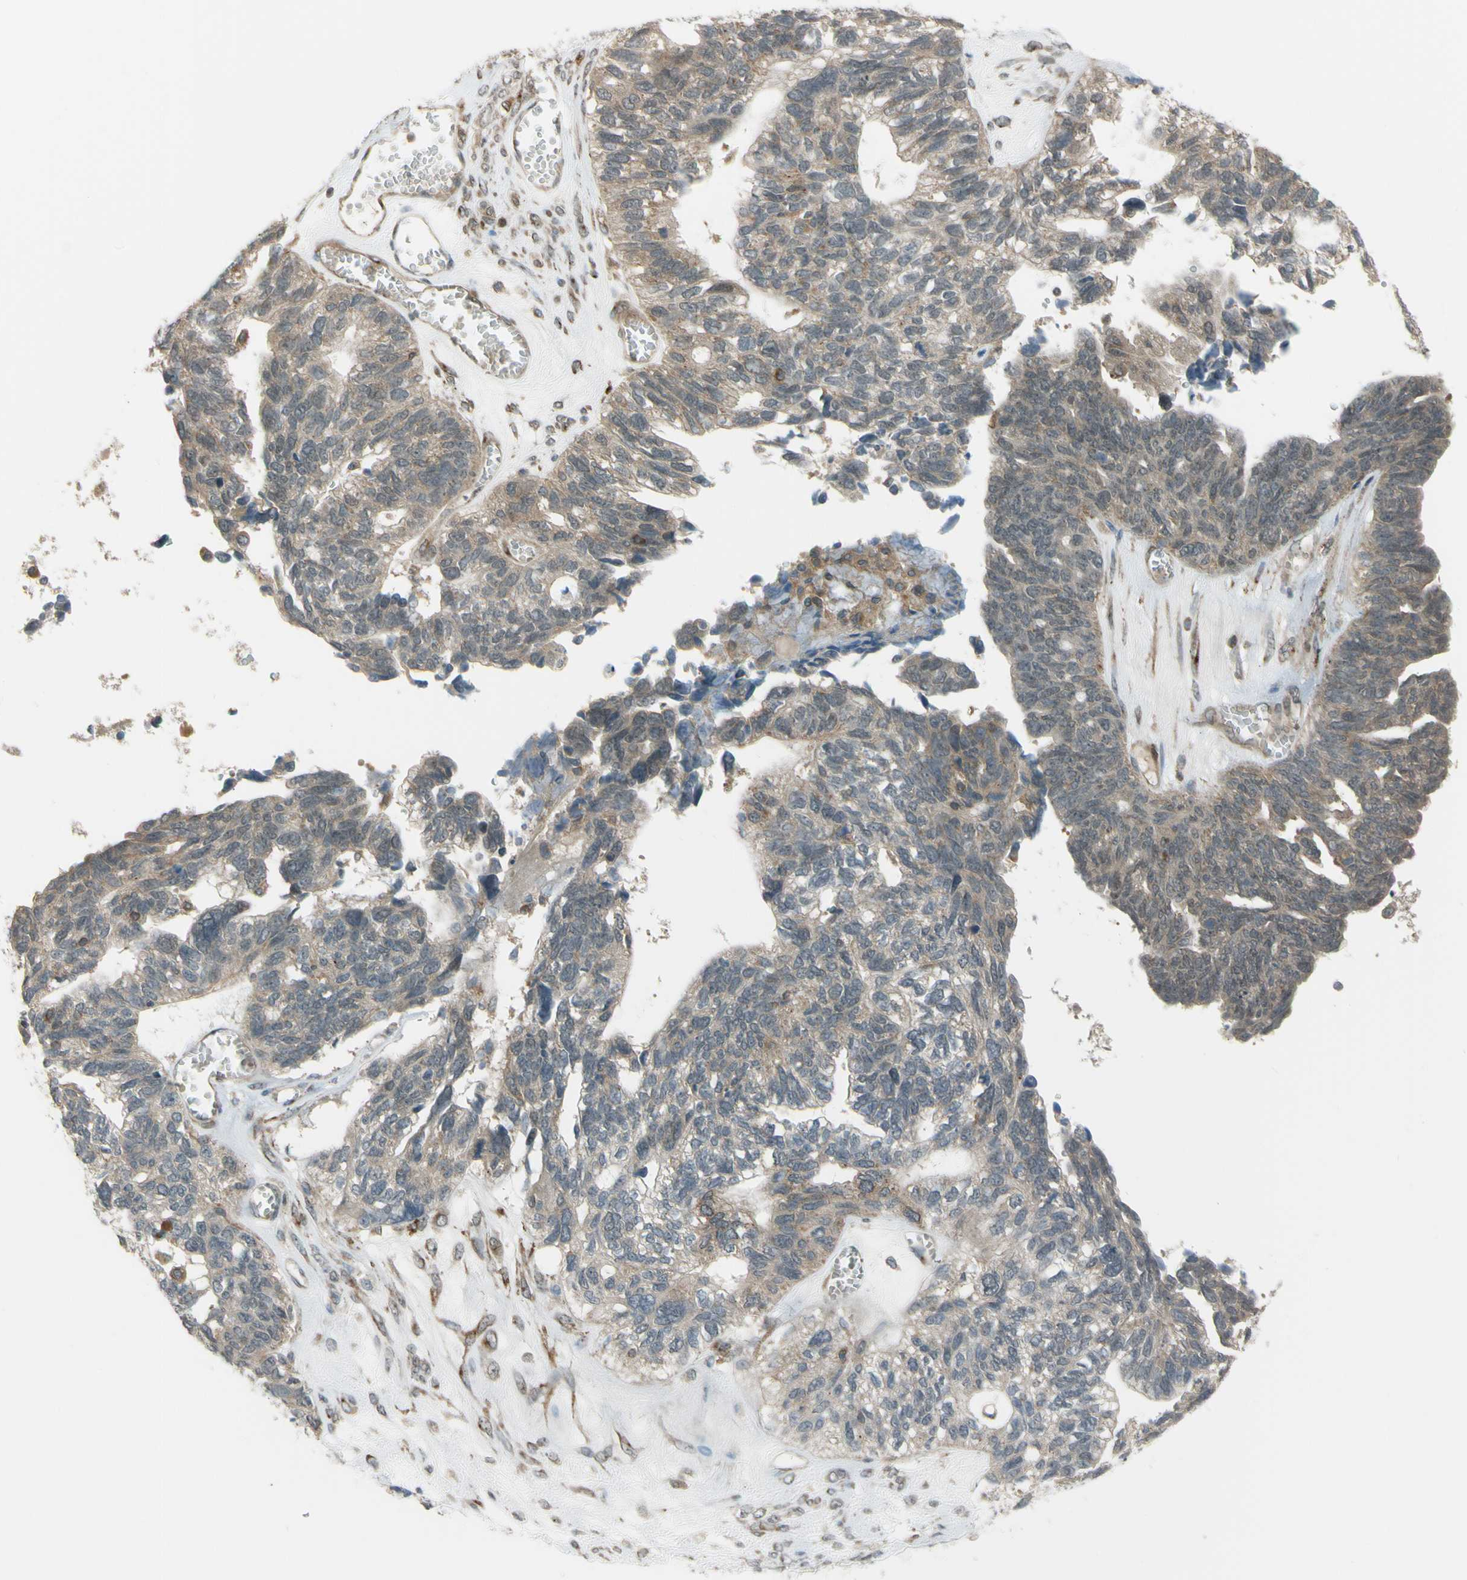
{"staining": {"intensity": "weak", "quantity": "25%-75%", "location": "cytoplasmic/membranous,nuclear"}, "tissue": "ovarian cancer", "cell_type": "Tumor cells", "image_type": "cancer", "snomed": [{"axis": "morphology", "description": "Cystadenocarcinoma, serous, NOS"}, {"axis": "topography", "description": "Ovary"}], "caption": "Ovarian cancer tissue reveals weak cytoplasmic/membranous and nuclear expression in about 25%-75% of tumor cells (DAB (3,3'-diaminobenzidine) = brown stain, brightfield microscopy at high magnification).", "gene": "FLII", "patient": {"sex": "female", "age": 79}}